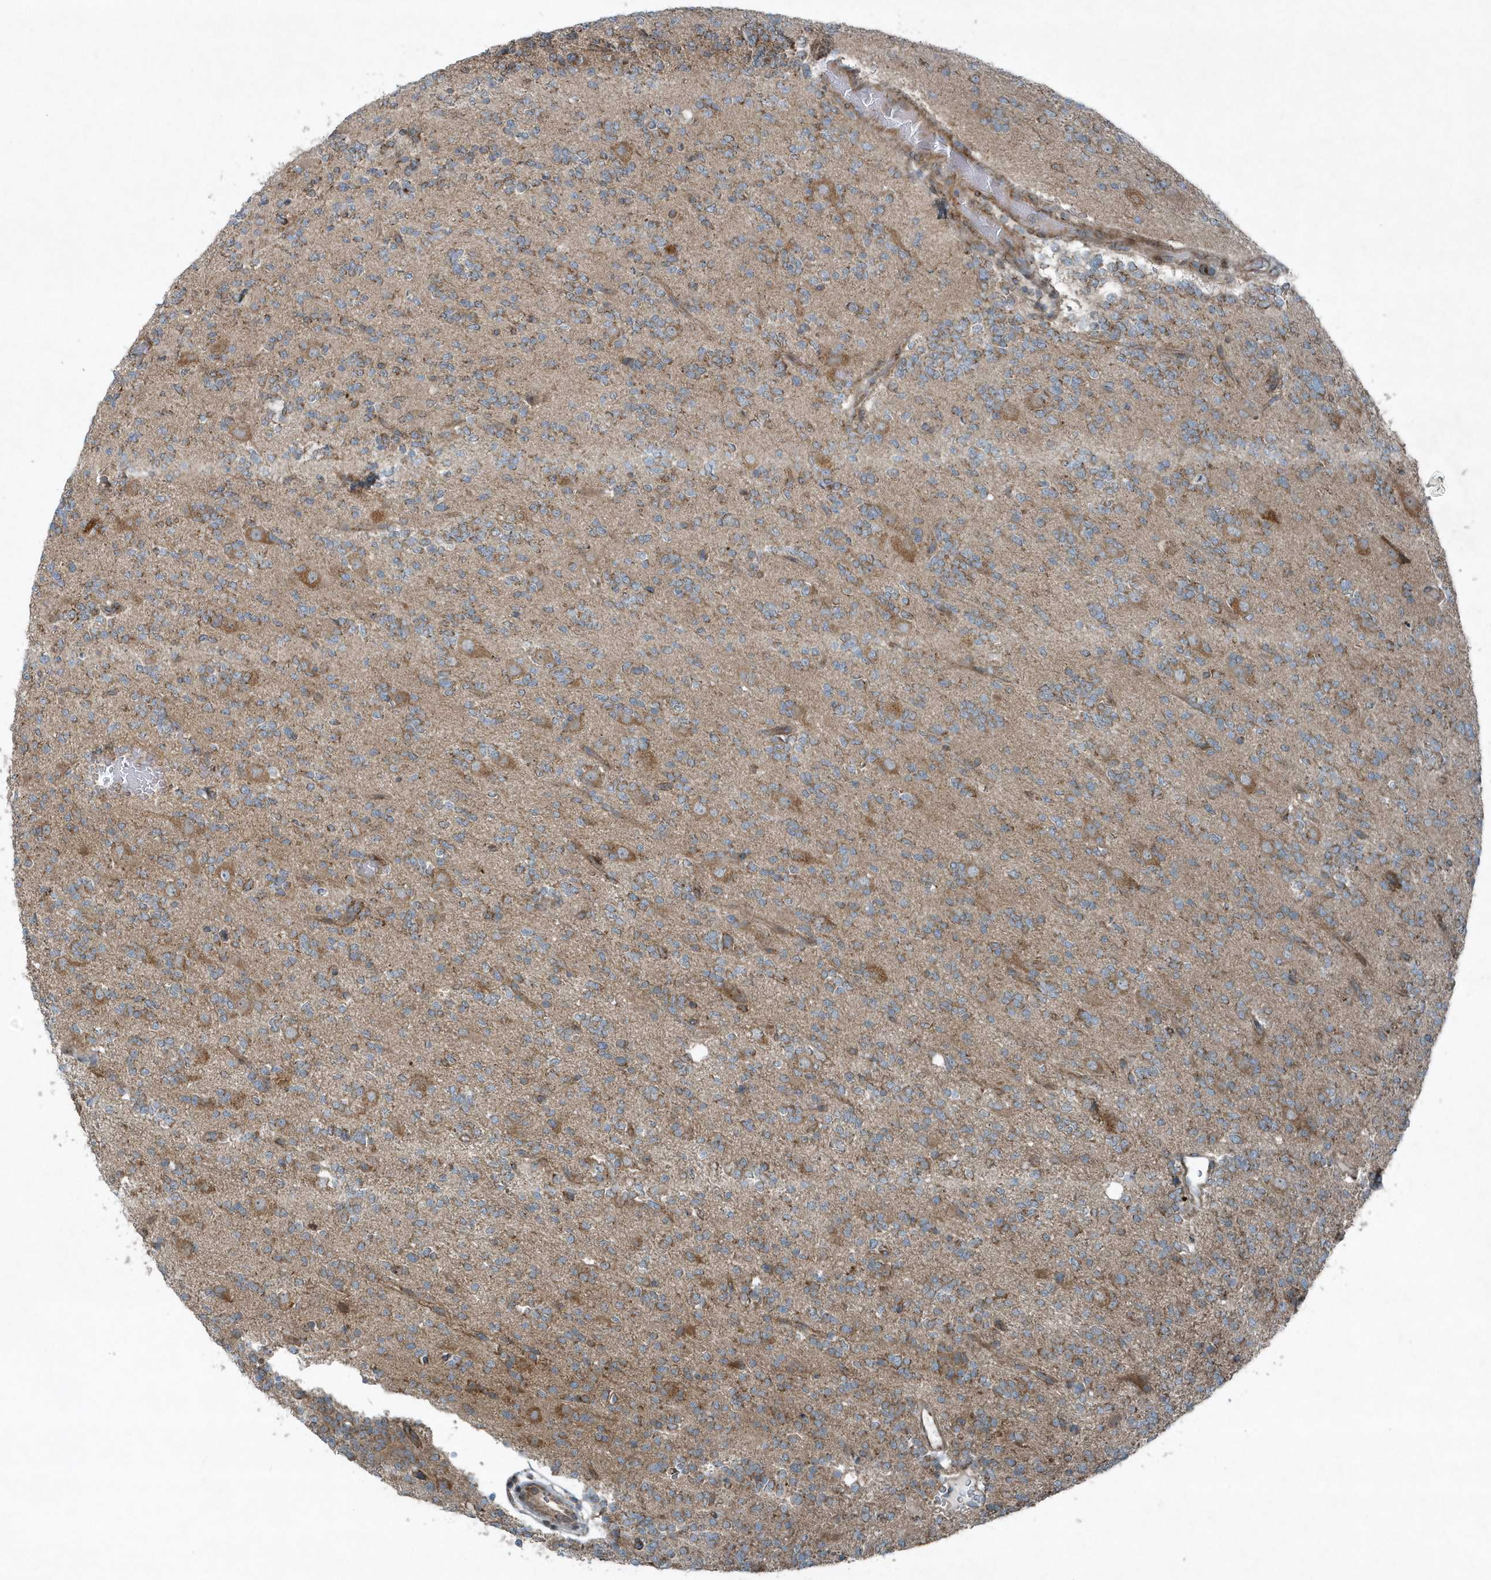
{"staining": {"intensity": "moderate", "quantity": "<25%", "location": "cytoplasmic/membranous"}, "tissue": "glioma", "cell_type": "Tumor cells", "image_type": "cancer", "snomed": [{"axis": "morphology", "description": "Glioma, malignant, High grade"}, {"axis": "topography", "description": "Brain"}], "caption": "The micrograph displays staining of glioma, revealing moderate cytoplasmic/membranous protein positivity (brown color) within tumor cells. (Stains: DAB in brown, nuclei in blue, Microscopy: brightfield microscopy at high magnification).", "gene": "GCC2", "patient": {"sex": "female", "age": 62}}